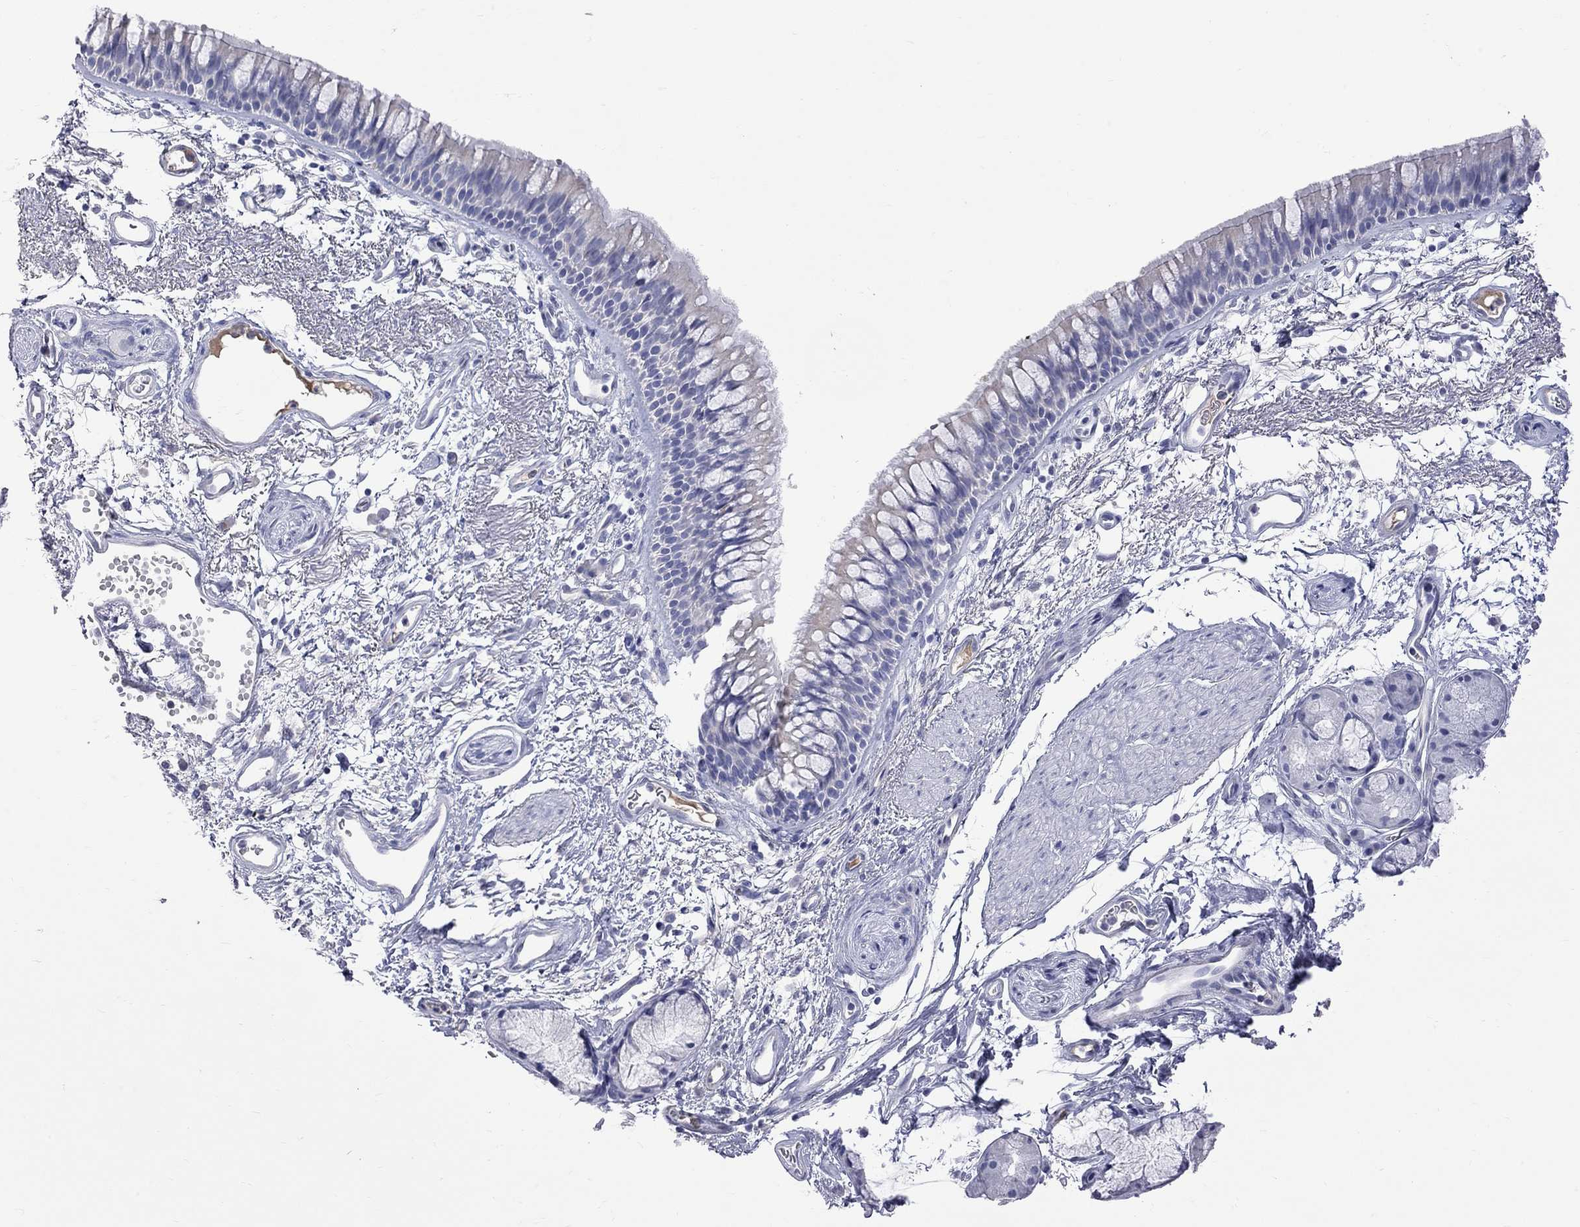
{"staining": {"intensity": "negative", "quantity": "none", "location": "none"}, "tissue": "bronchus", "cell_type": "Respiratory epithelial cells", "image_type": "normal", "snomed": [{"axis": "morphology", "description": "Normal tissue, NOS"}, {"axis": "topography", "description": "Cartilage tissue"}, {"axis": "topography", "description": "Bronchus"}], "caption": "Immunohistochemistry of normal human bronchus reveals no positivity in respiratory epithelial cells.", "gene": "KCND2", "patient": {"sex": "male", "age": 66}}